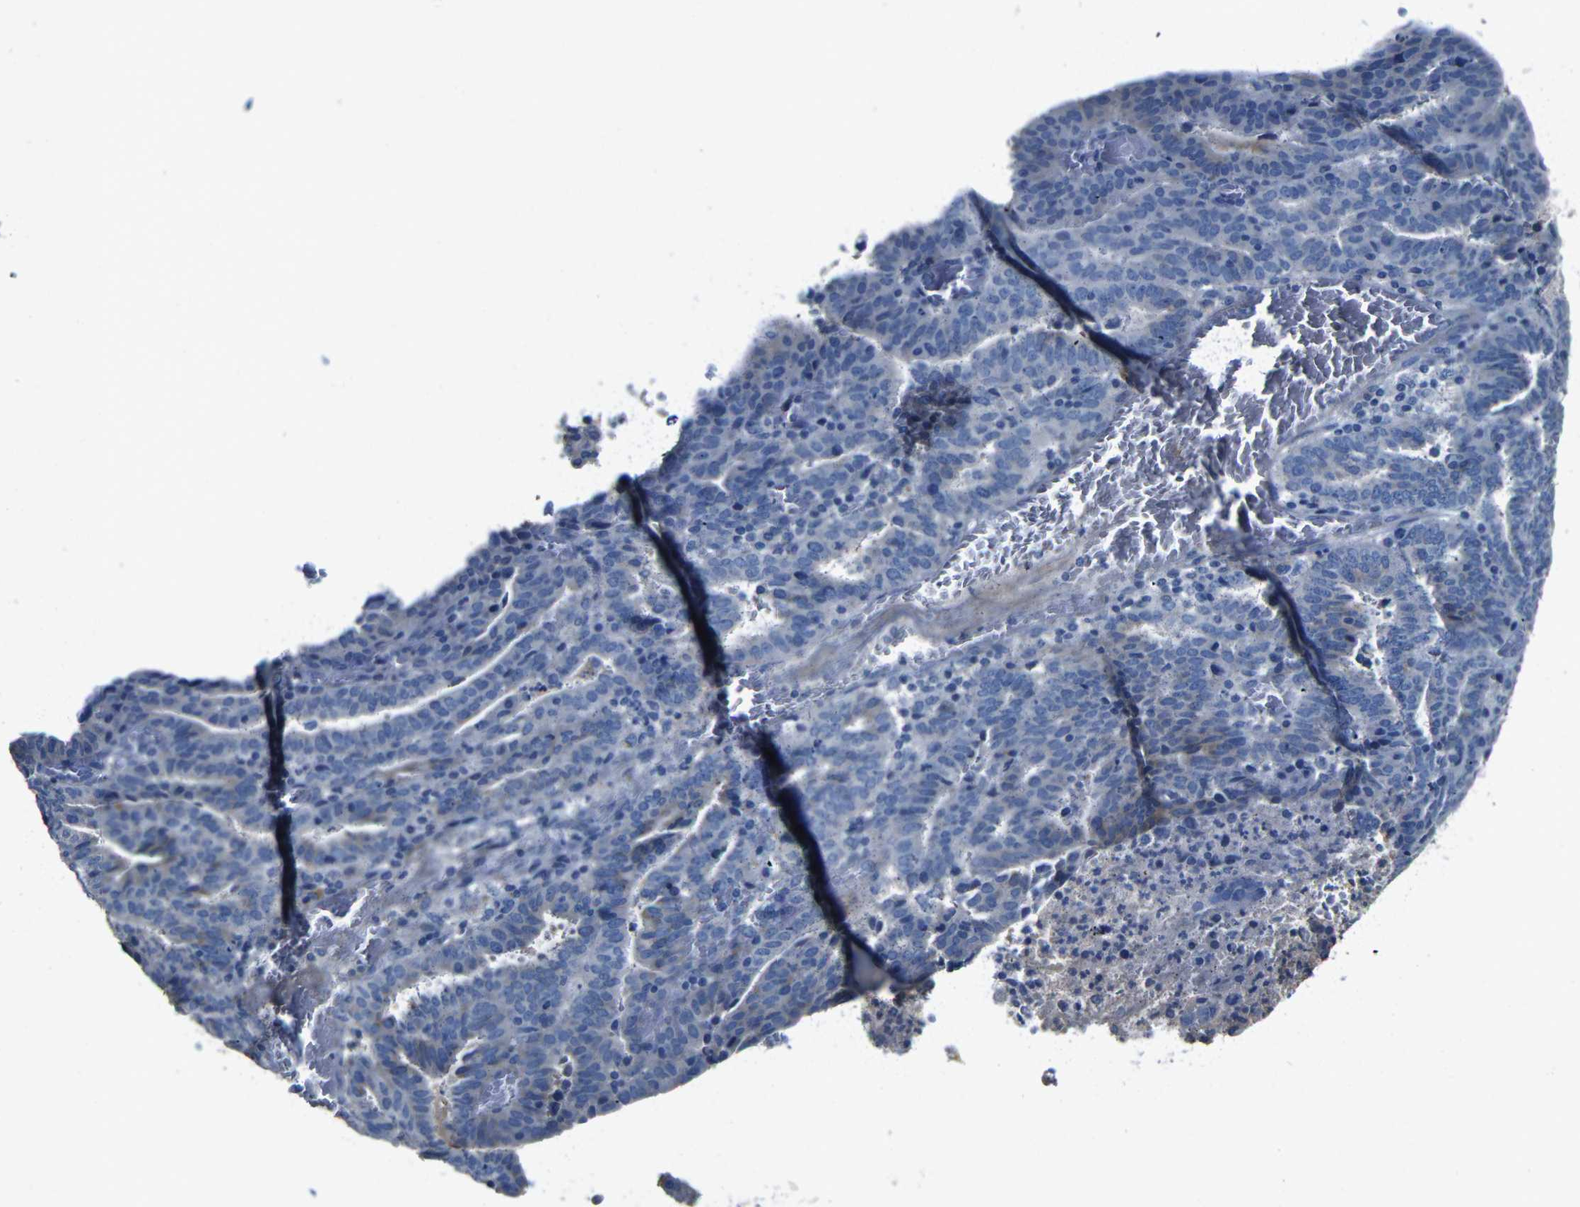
{"staining": {"intensity": "negative", "quantity": "none", "location": "none"}, "tissue": "endometrial cancer", "cell_type": "Tumor cells", "image_type": "cancer", "snomed": [{"axis": "morphology", "description": "Adenocarcinoma, NOS"}, {"axis": "topography", "description": "Uterus"}], "caption": "Immunohistochemistry (IHC) photomicrograph of neoplastic tissue: human adenocarcinoma (endometrial) stained with DAB shows no significant protein staining in tumor cells.", "gene": "ACKR2", "patient": {"sex": "female", "age": 83}}